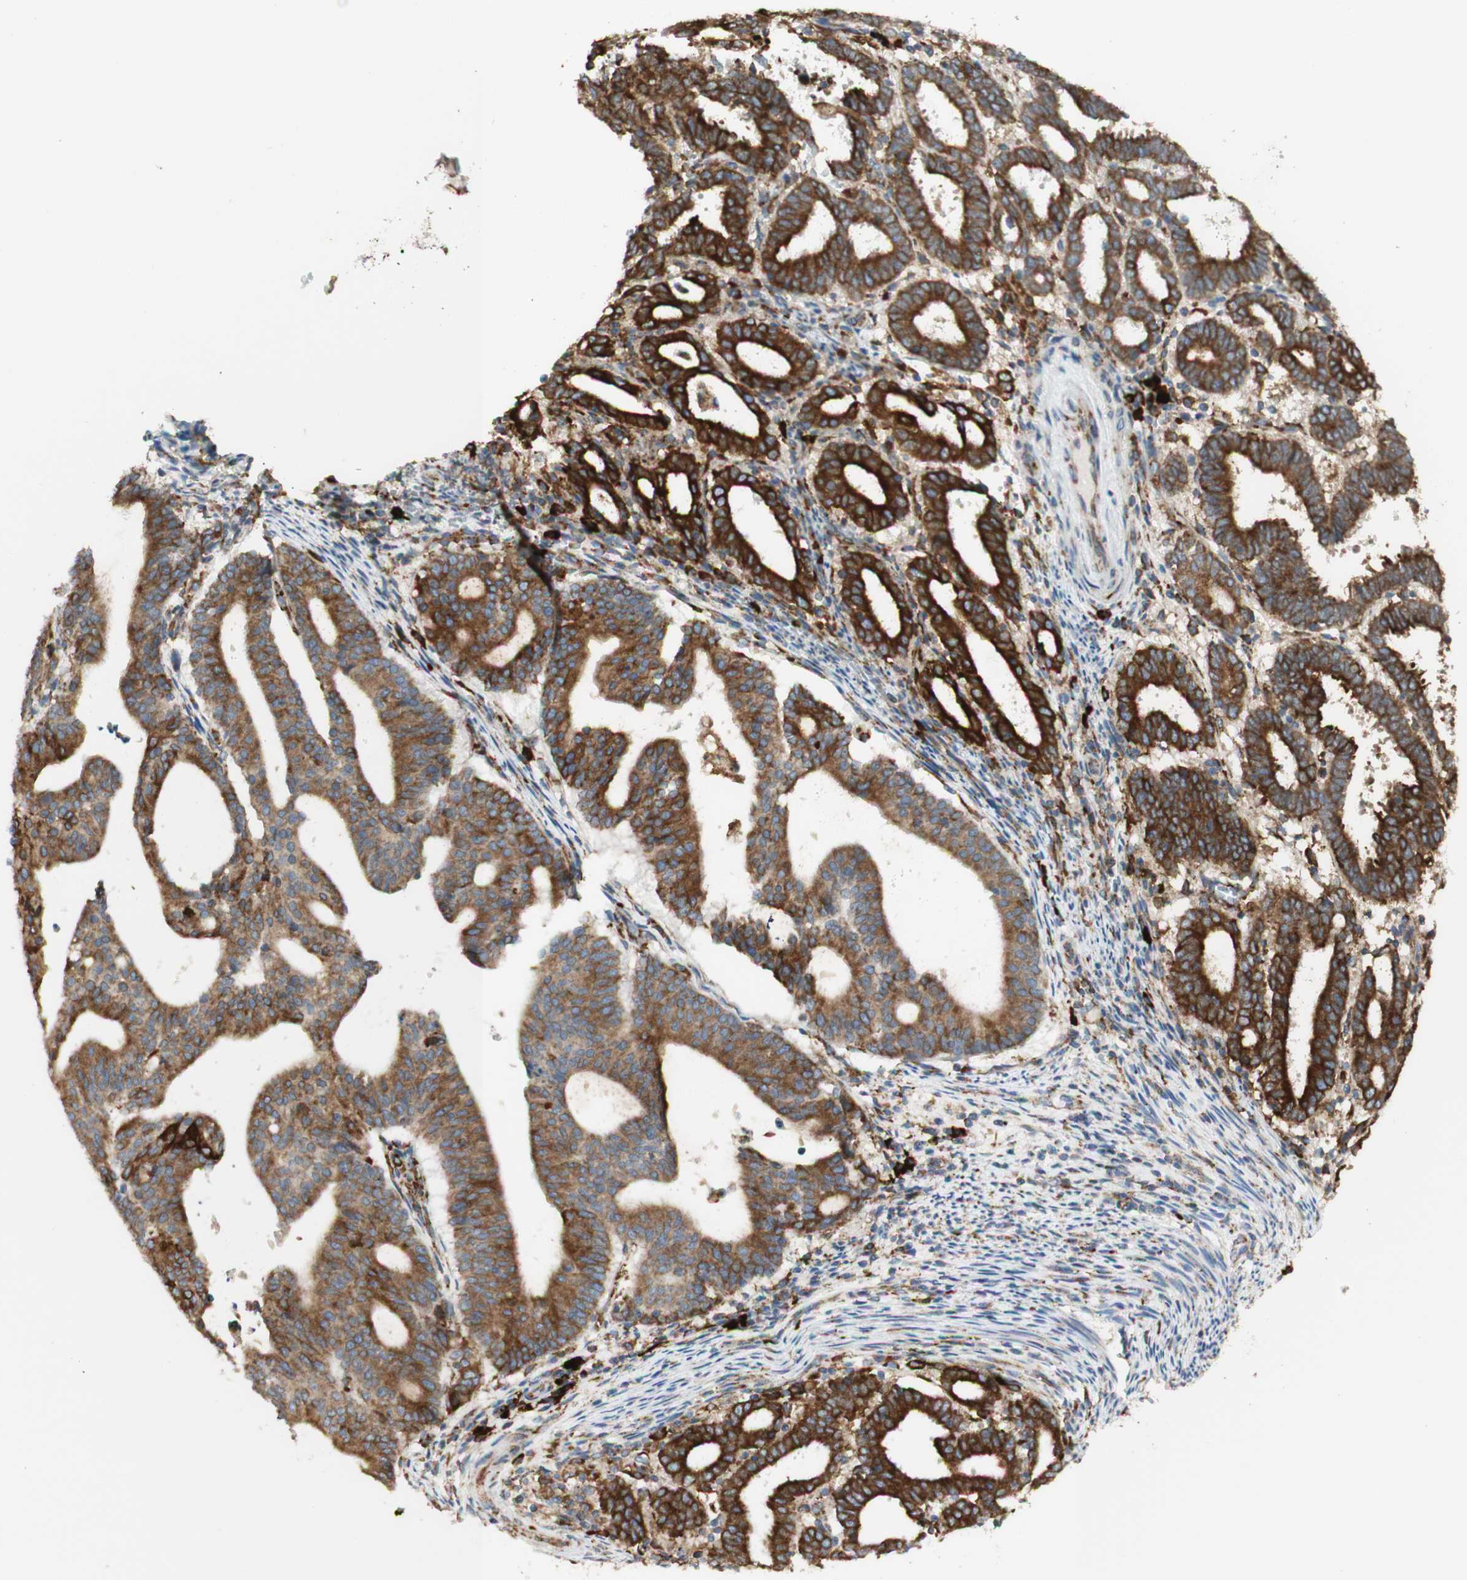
{"staining": {"intensity": "strong", "quantity": ">75%", "location": "cytoplasmic/membranous"}, "tissue": "endometrial cancer", "cell_type": "Tumor cells", "image_type": "cancer", "snomed": [{"axis": "morphology", "description": "Adenocarcinoma, NOS"}, {"axis": "topography", "description": "Uterus"}], "caption": "An image of human adenocarcinoma (endometrial) stained for a protein exhibits strong cytoplasmic/membranous brown staining in tumor cells.", "gene": "MANF", "patient": {"sex": "female", "age": 83}}